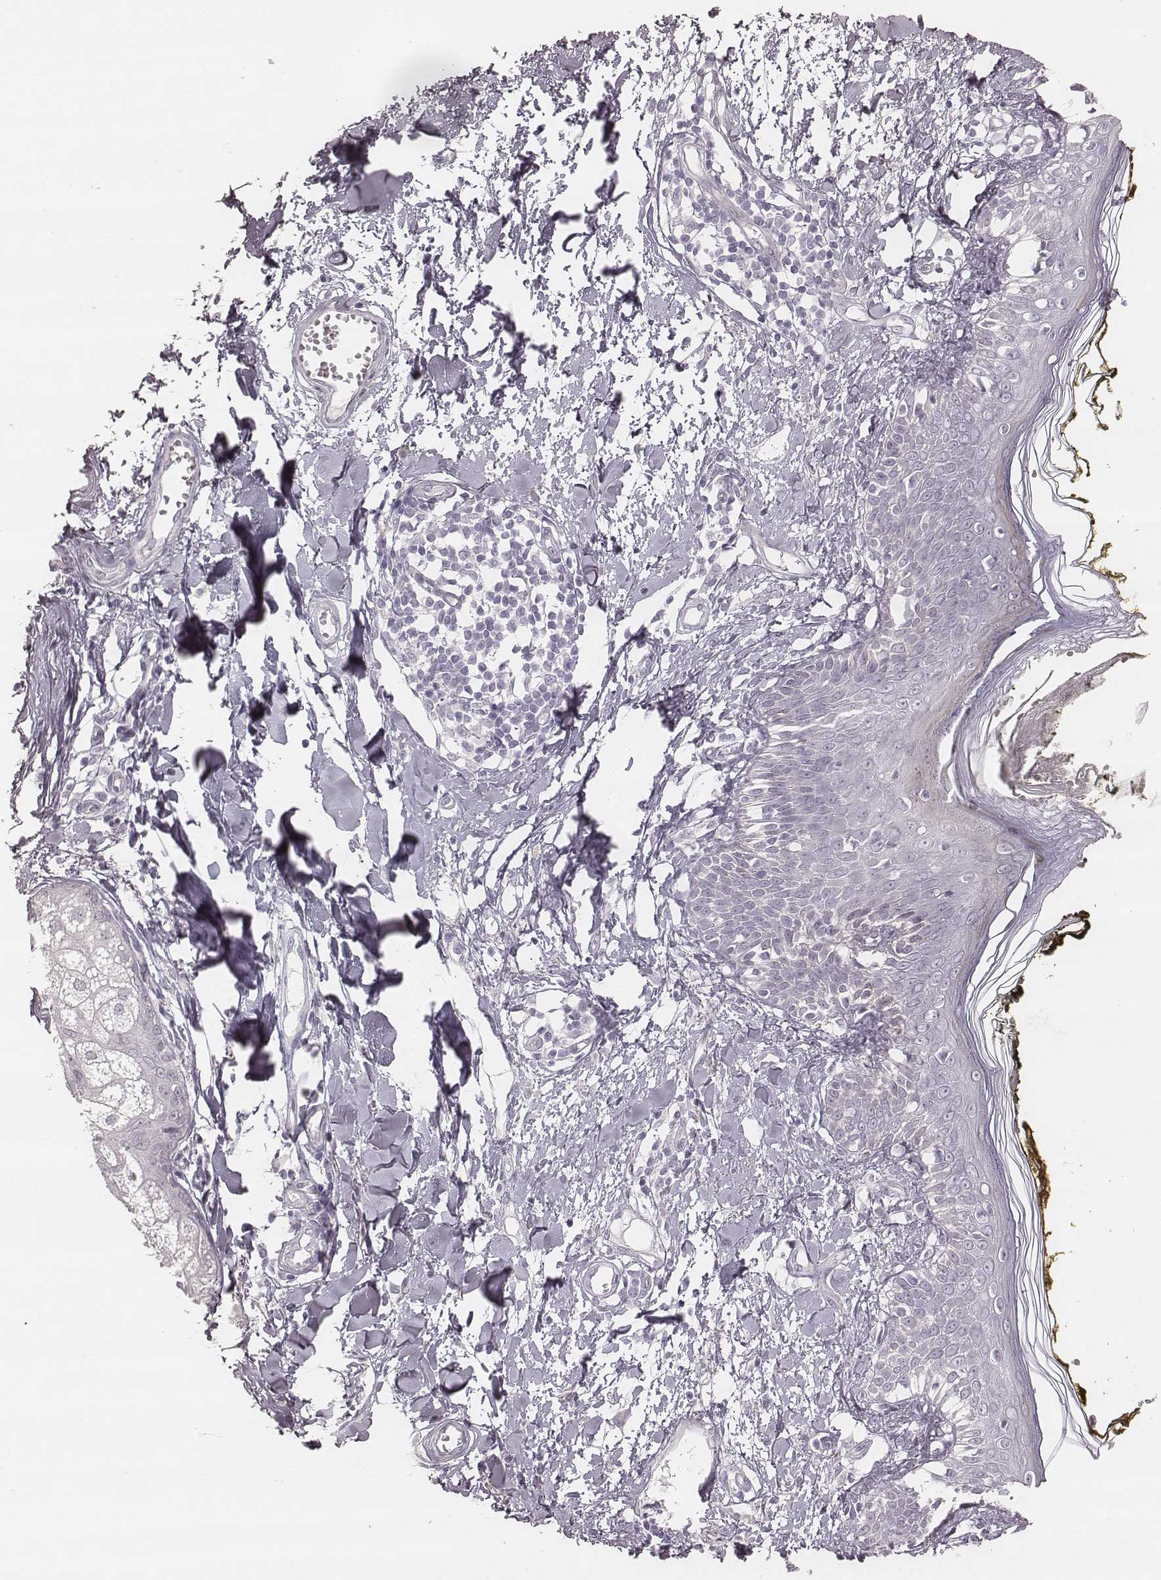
{"staining": {"intensity": "negative", "quantity": "none", "location": "none"}, "tissue": "skin", "cell_type": "Fibroblasts", "image_type": "normal", "snomed": [{"axis": "morphology", "description": "Normal tissue, NOS"}, {"axis": "topography", "description": "Skin"}], "caption": "Immunohistochemistry histopathology image of unremarkable skin stained for a protein (brown), which shows no positivity in fibroblasts.", "gene": "KCNJ12", "patient": {"sex": "male", "age": 76}}